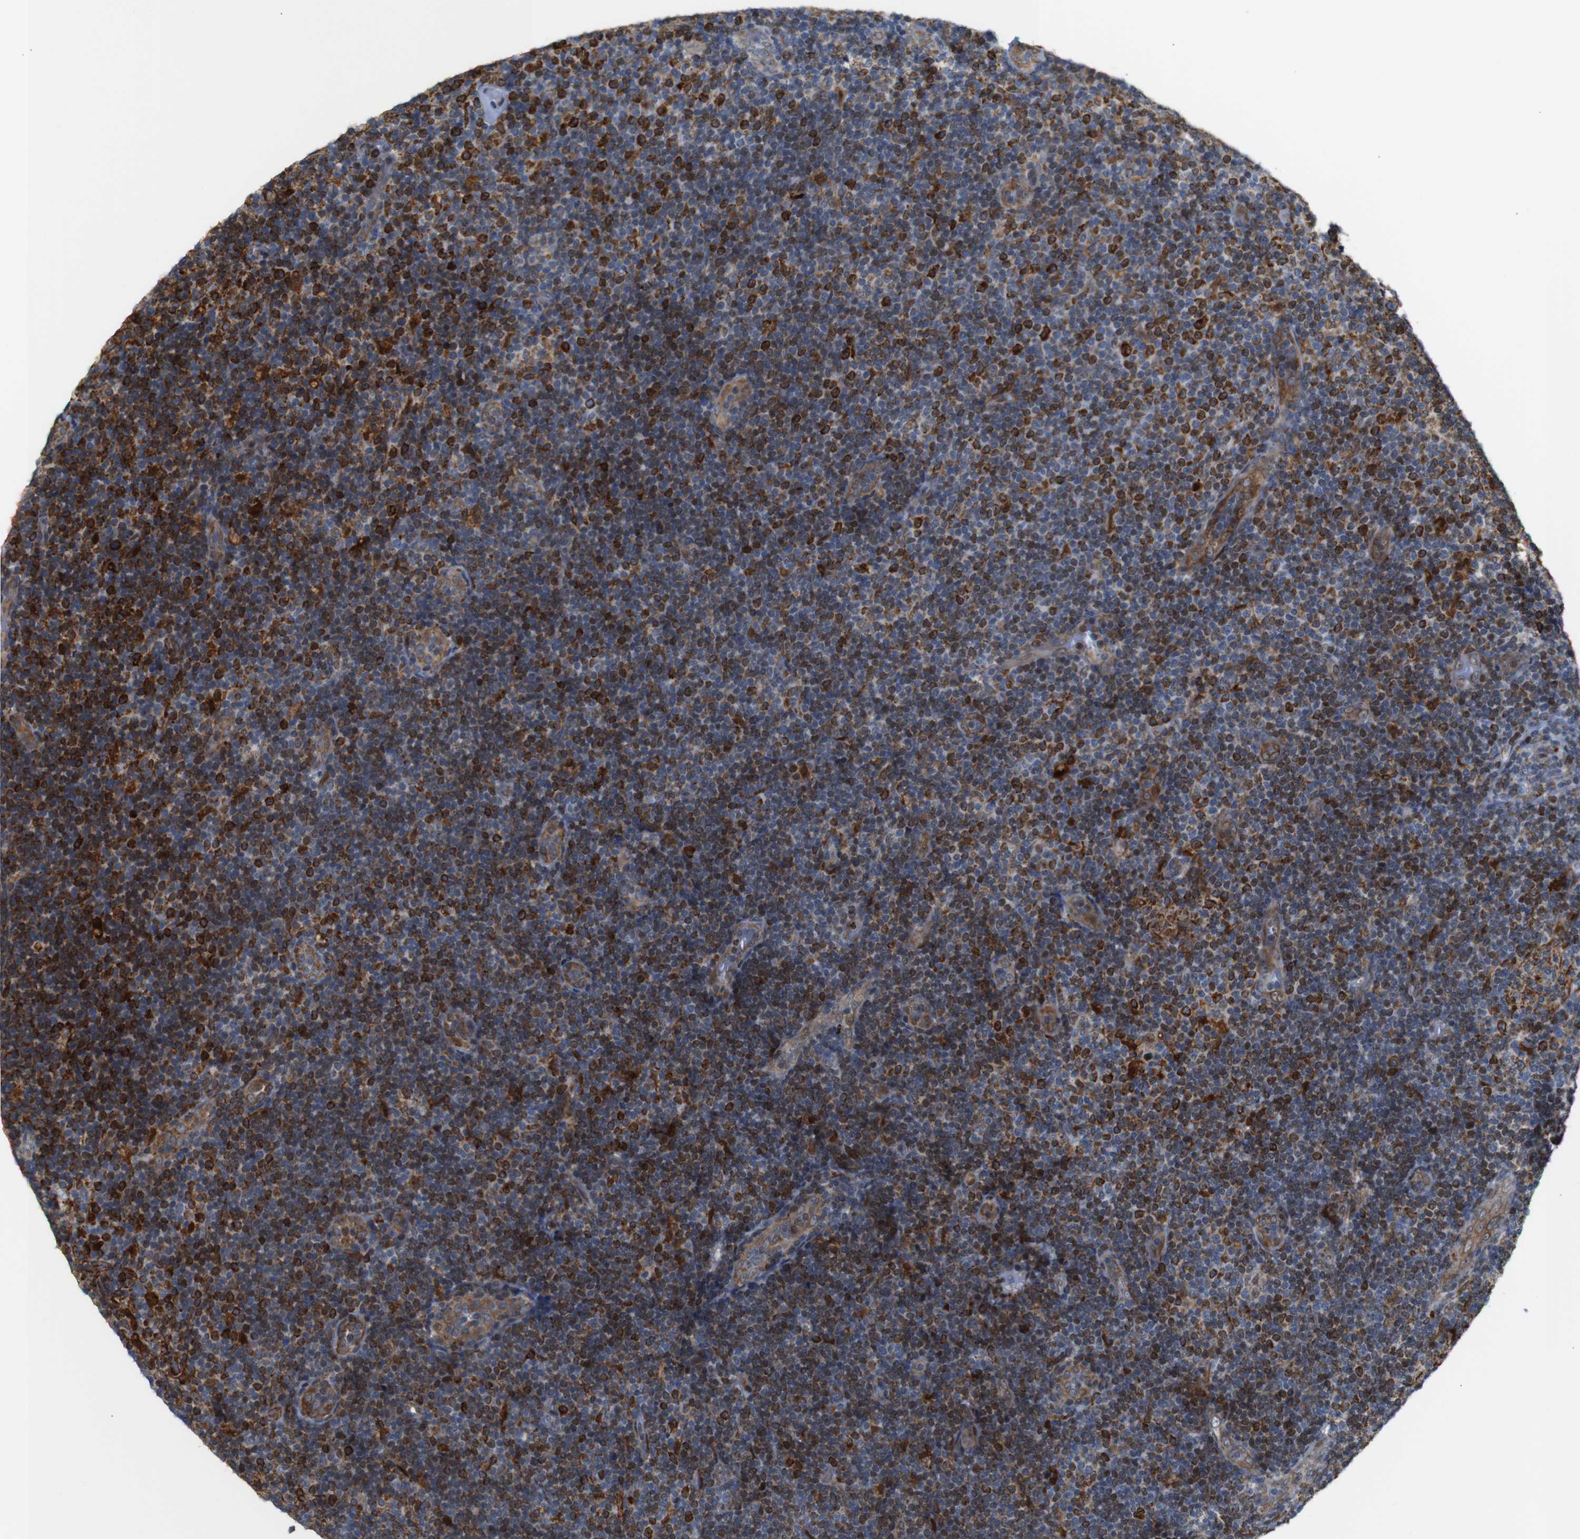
{"staining": {"intensity": "strong", "quantity": "25%-75%", "location": "cytoplasmic/membranous"}, "tissue": "lymphoma", "cell_type": "Tumor cells", "image_type": "cancer", "snomed": [{"axis": "morphology", "description": "Malignant lymphoma, non-Hodgkin's type, Low grade"}, {"axis": "topography", "description": "Lymph node"}], "caption": "There is high levels of strong cytoplasmic/membranous expression in tumor cells of lymphoma, as demonstrated by immunohistochemical staining (brown color).", "gene": "PTPN1", "patient": {"sex": "male", "age": 83}}